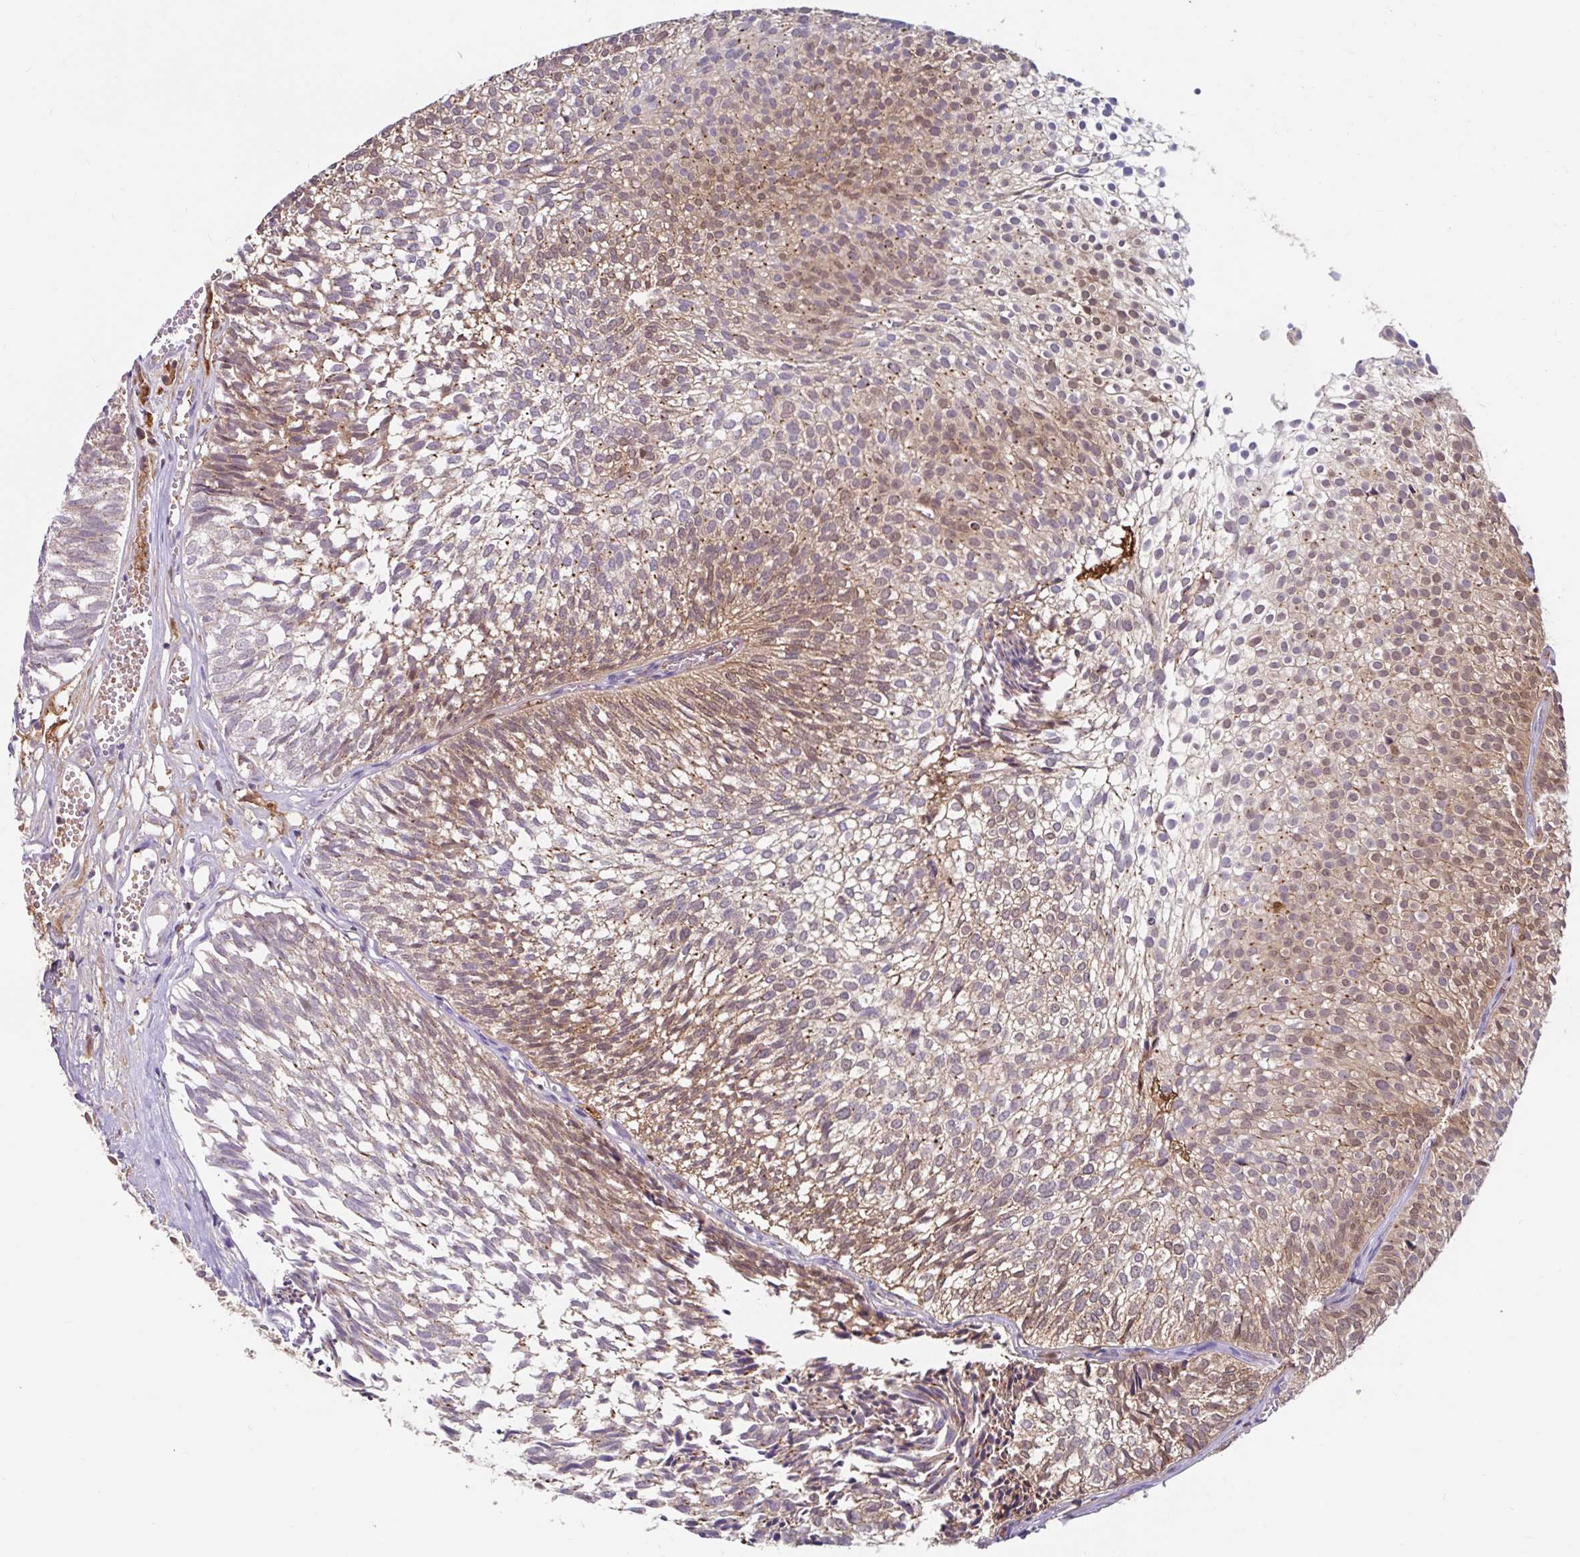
{"staining": {"intensity": "moderate", "quantity": ">75%", "location": "cytoplasmic/membranous,nuclear"}, "tissue": "urothelial cancer", "cell_type": "Tumor cells", "image_type": "cancer", "snomed": [{"axis": "morphology", "description": "Urothelial carcinoma, Low grade"}, {"axis": "topography", "description": "Urinary bladder"}], "caption": "Moderate cytoplasmic/membranous and nuclear positivity is identified in about >75% of tumor cells in urothelial cancer.", "gene": "BLVRA", "patient": {"sex": "male", "age": 91}}